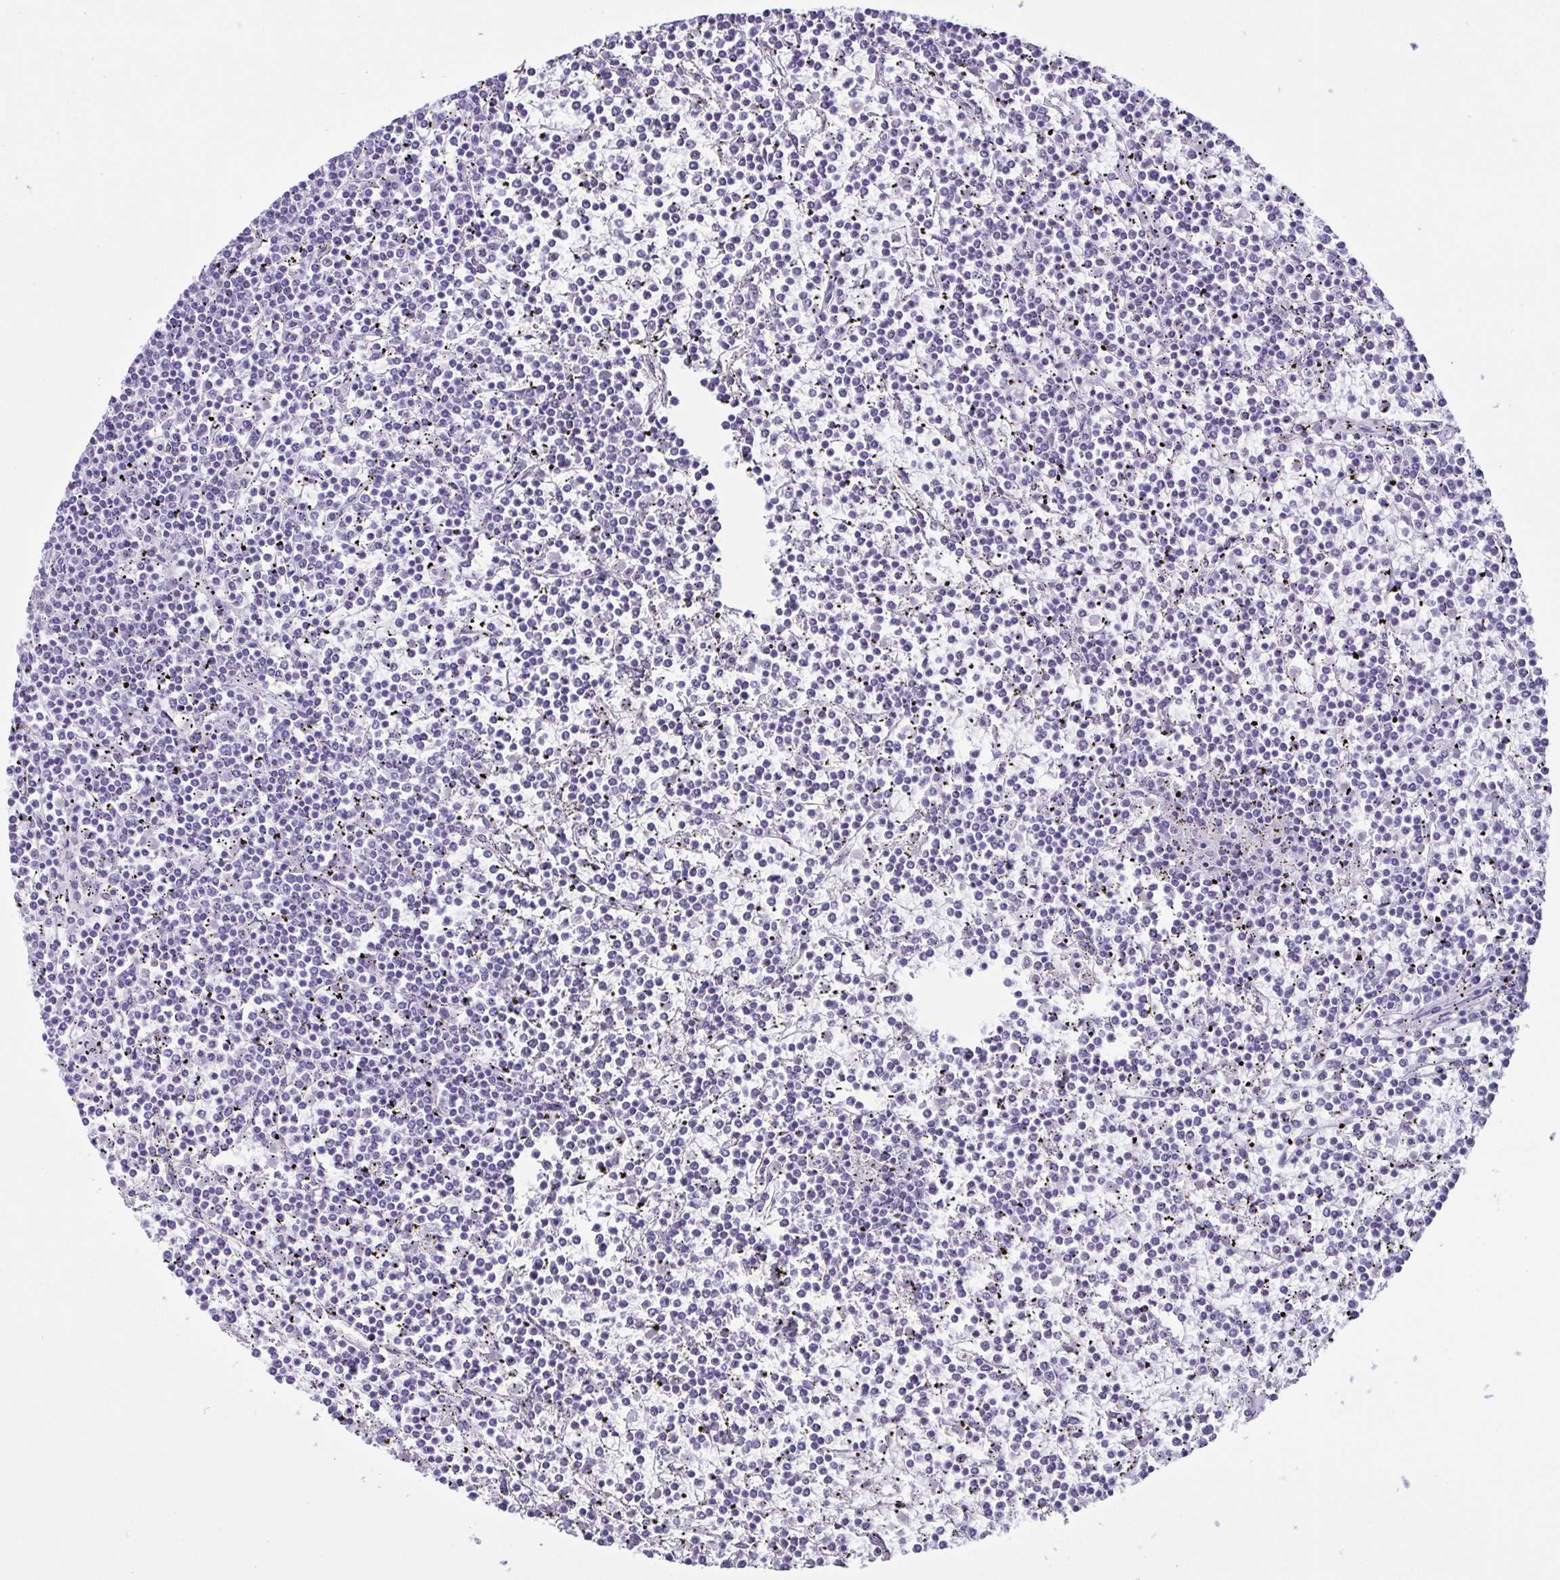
{"staining": {"intensity": "negative", "quantity": "none", "location": "none"}, "tissue": "lymphoma", "cell_type": "Tumor cells", "image_type": "cancer", "snomed": [{"axis": "morphology", "description": "Malignant lymphoma, non-Hodgkin's type, Low grade"}, {"axis": "topography", "description": "Spleen"}], "caption": "IHC of lymphoma shows no staining in tumor cells. (Stains: DAB IHC with hematoxylin counter stain, Microscopy: brightfield microscopy at high magnification).", "gene": "LTF", "patient": {"sex": "female", "age": 19}}